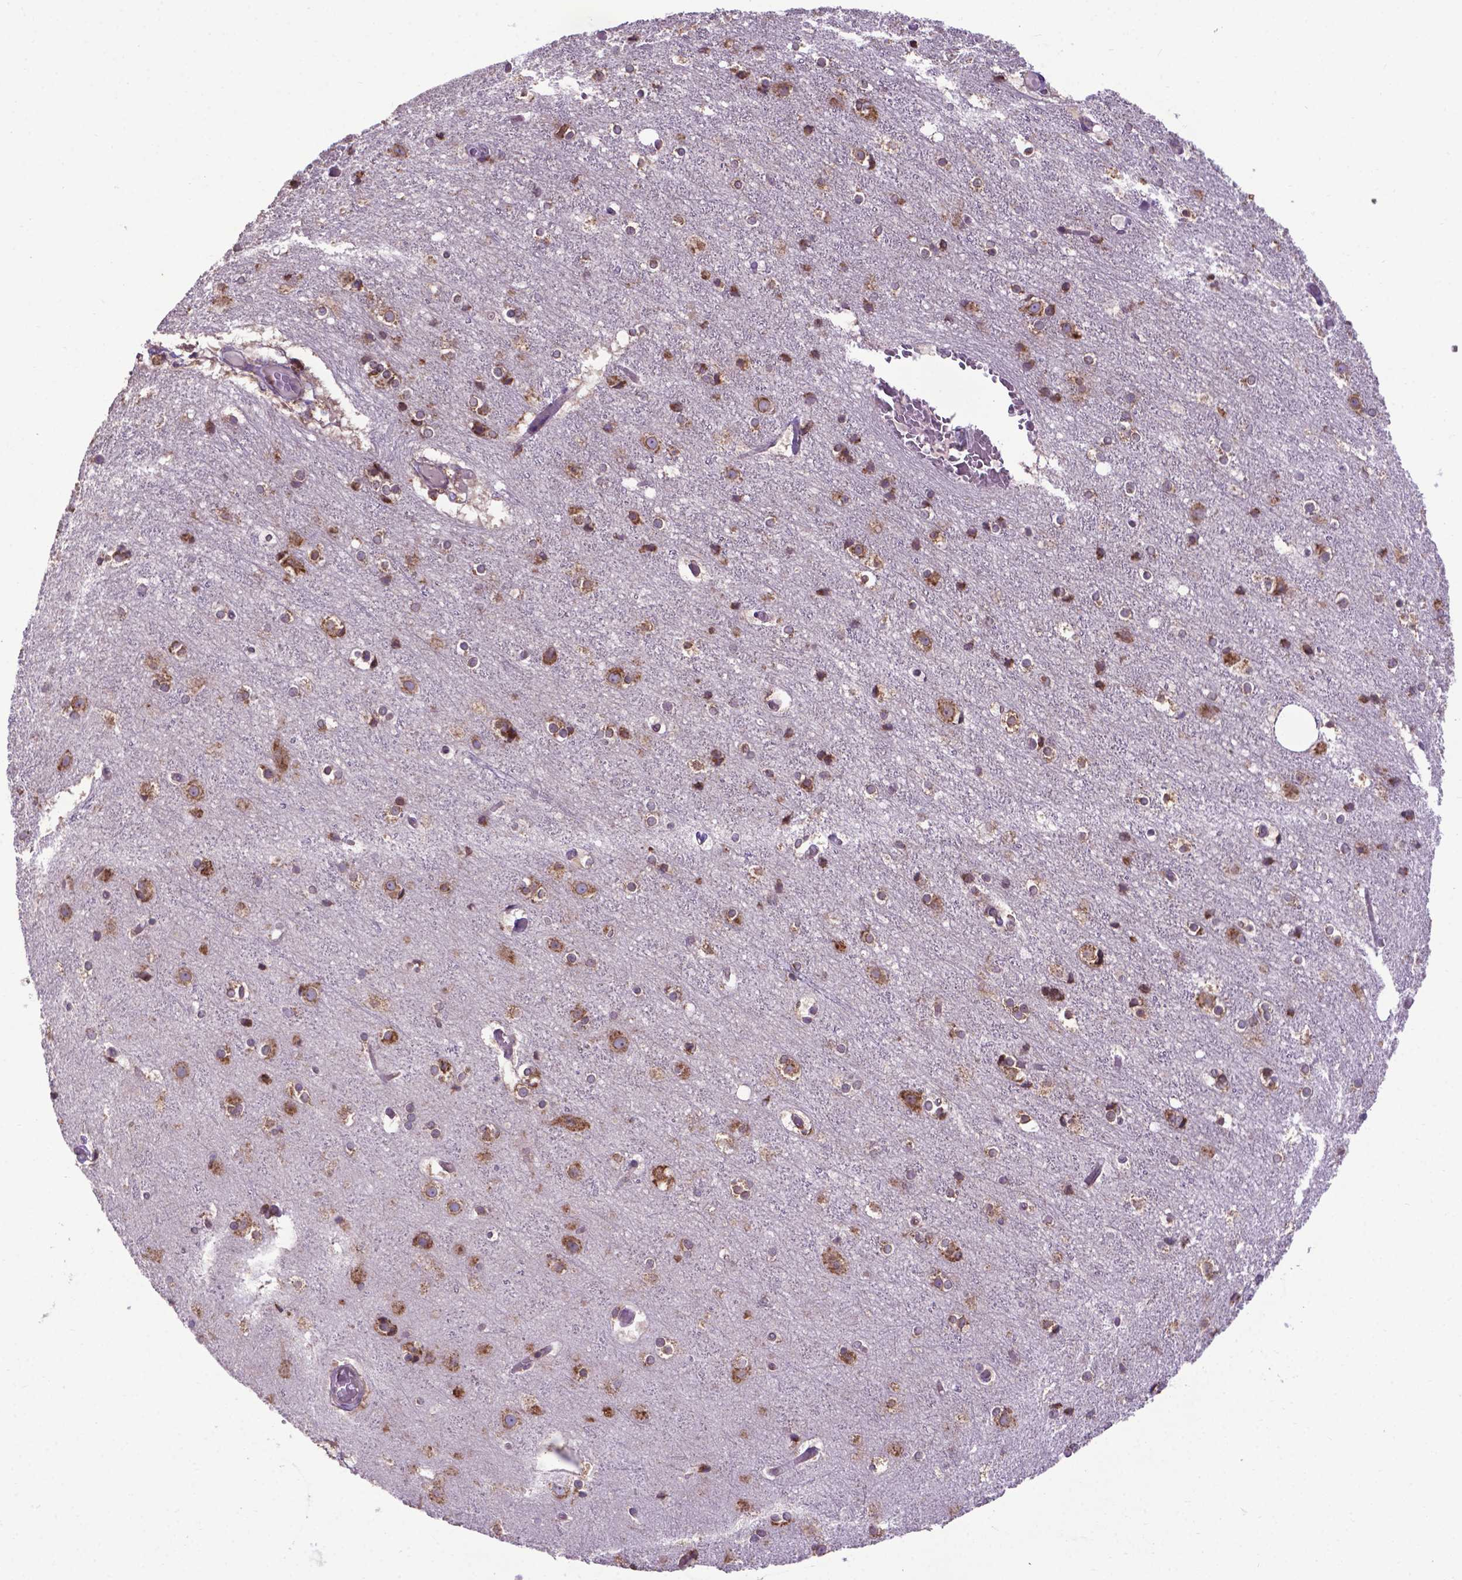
{"staining": {"intensity": "negative", "quantity": "none", "location": "none"}, "tissue": "cerebral cortex", "cell_type": "Endothelial cells", "image_type": "normal", "snomed": [{"axis": "morphology", "description": "Normal tissue, NOS"}, {"axis": "topography", "description": "Cerebral cortex"}], "caption": "Immunohistochemical staining of benign cerebral cortex shows no significant expression in endothelial cells.", "gene": "ENSG00000269590", "patient": {"sex": "female", "age": 52}}